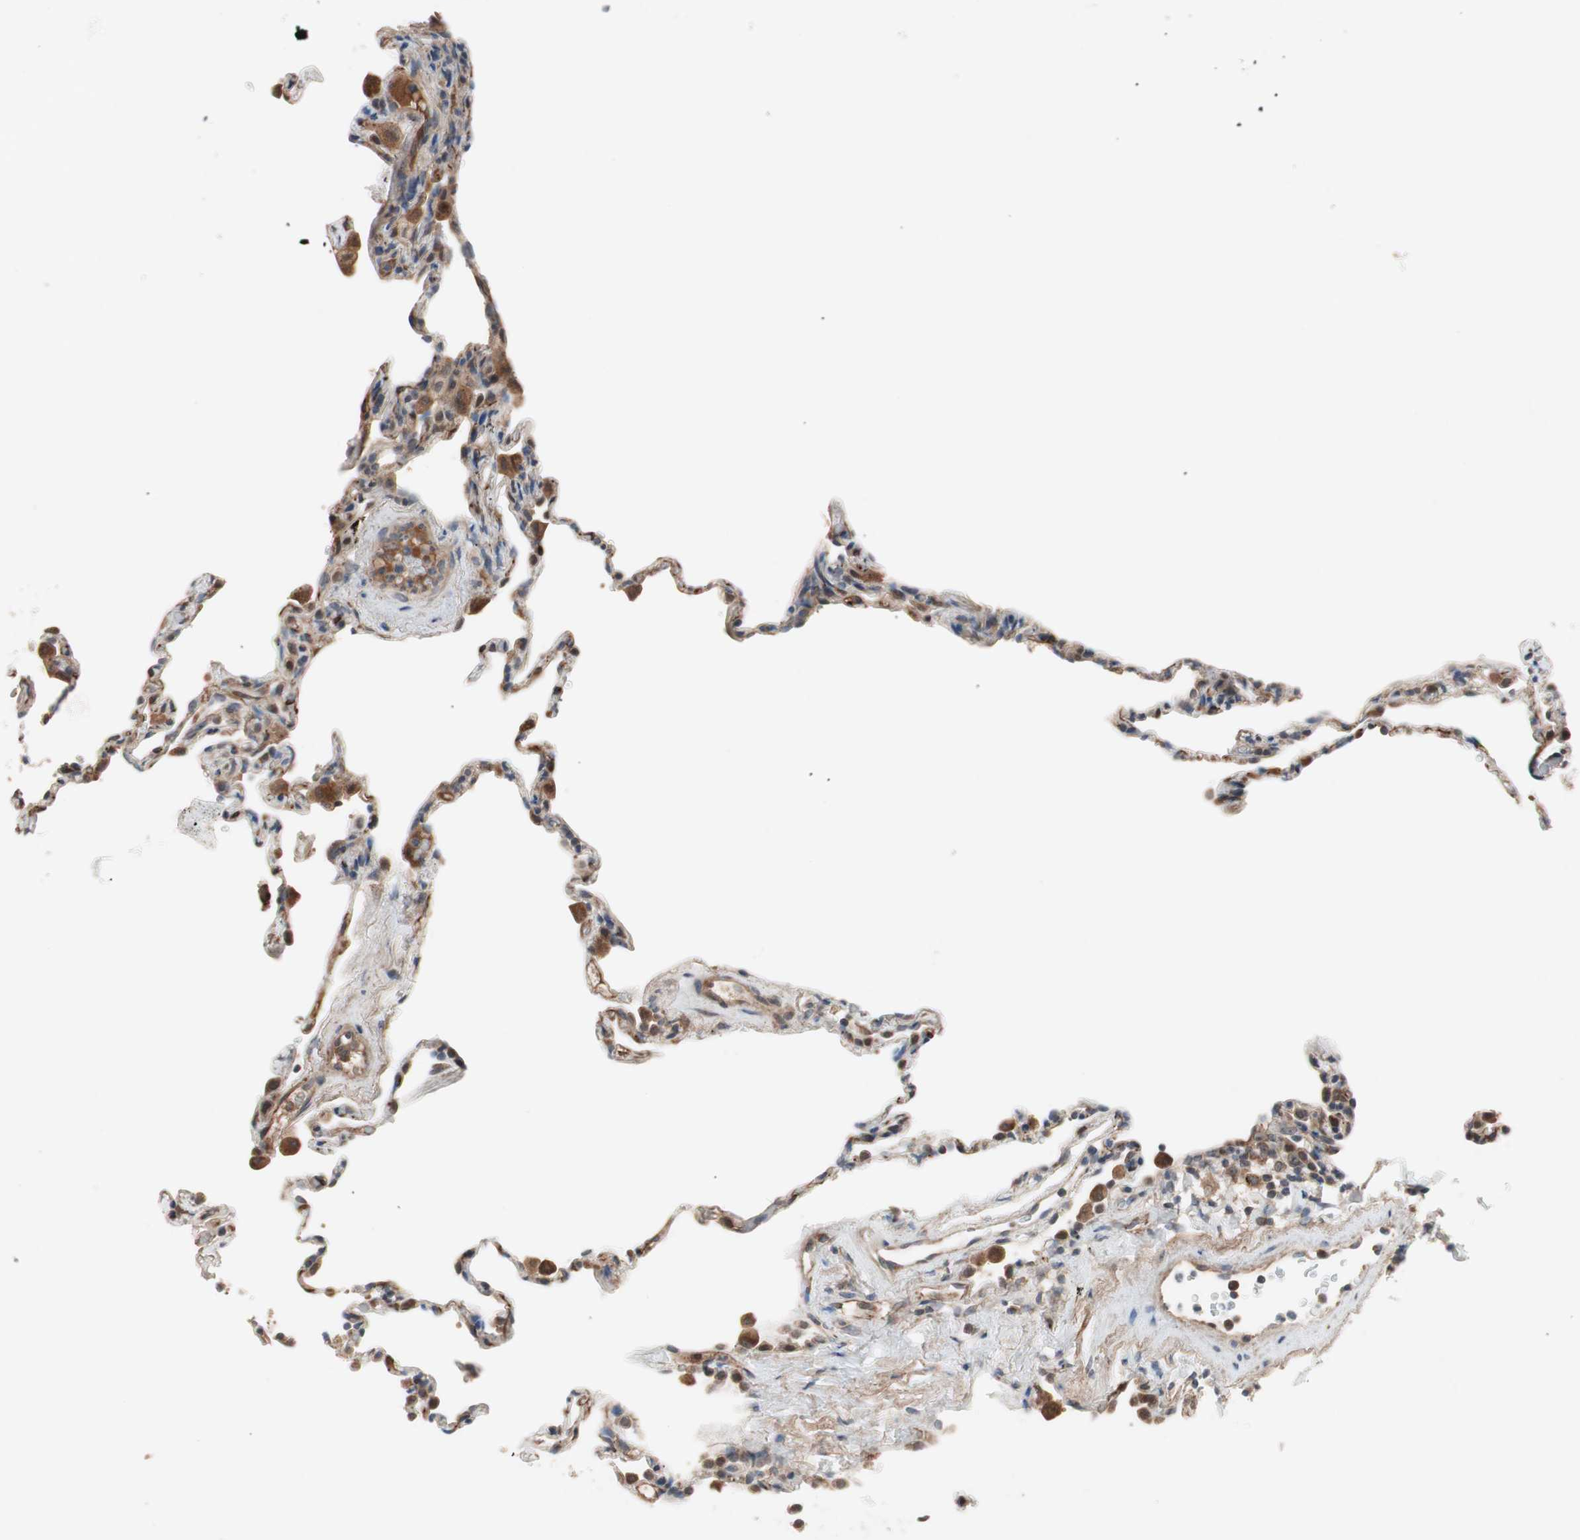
{"staining": {"intensity": "strong", "quantity": "25%-75%", "location": "cytoplasmic/membranous,nuclear"}, "tissue": "lung", "cell_type": "Alveolar cells", "image_type": "normal", "snomed": [{"axis": "morphology", "description": "Normal tissue, NOS"}, {"axis": "topography", "description": "Lung"}], "caption": "Immunohistochemical staining of benign lung demonstrates high levels of strong cytoplasmic/membranous,nuclear expression in about 25%-75% of alveolar cells. The staining was performed using DAB, with brown indicating positive protein expression. Nuclei are stained blue with hematoxylin.", "gene": "HMBS", "patient": {"sex": "male", "age": 59}}